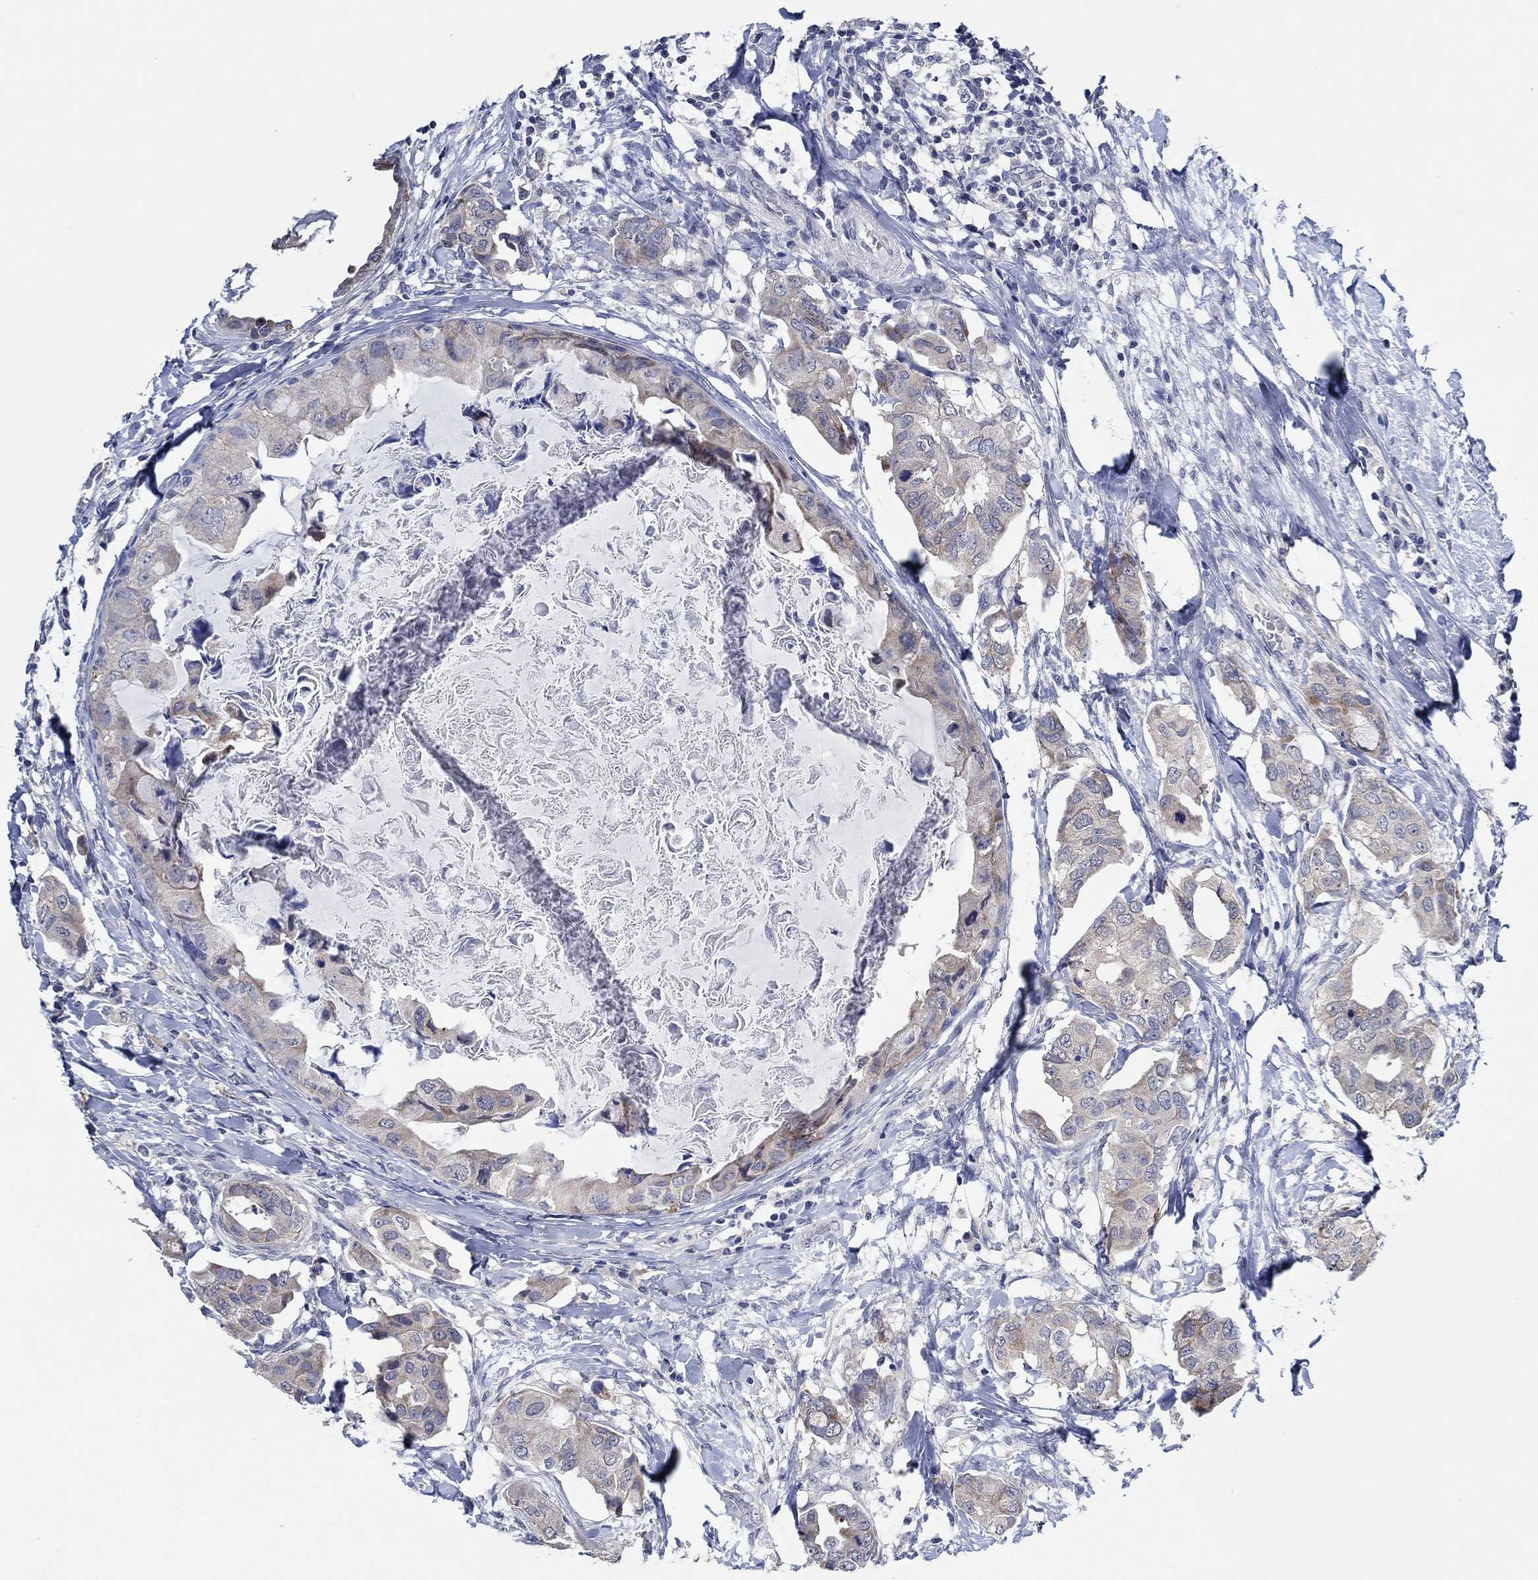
{"staining": {"intensity": "weak", "quantity": "25%-75%", "location": "cytoplasmic/membranous"}, "tissue": "breast cancer", "cell_type": "Tumor cells", "image_type": "cancer", "snomed": [{"axis": "morphology", "description": "Normal tissue, NOS"}, {"axis": "morphology", "description": "Duct carcinoma"}, {"axis": "topography", "description": "Breast"}], "caption": "Human breast invasive ductal carcinoma stained with a protein marker exhibits weak staining in tumor cells.", "gene": "PRRT3", "patient": {"sex": "female", "age": 40}}